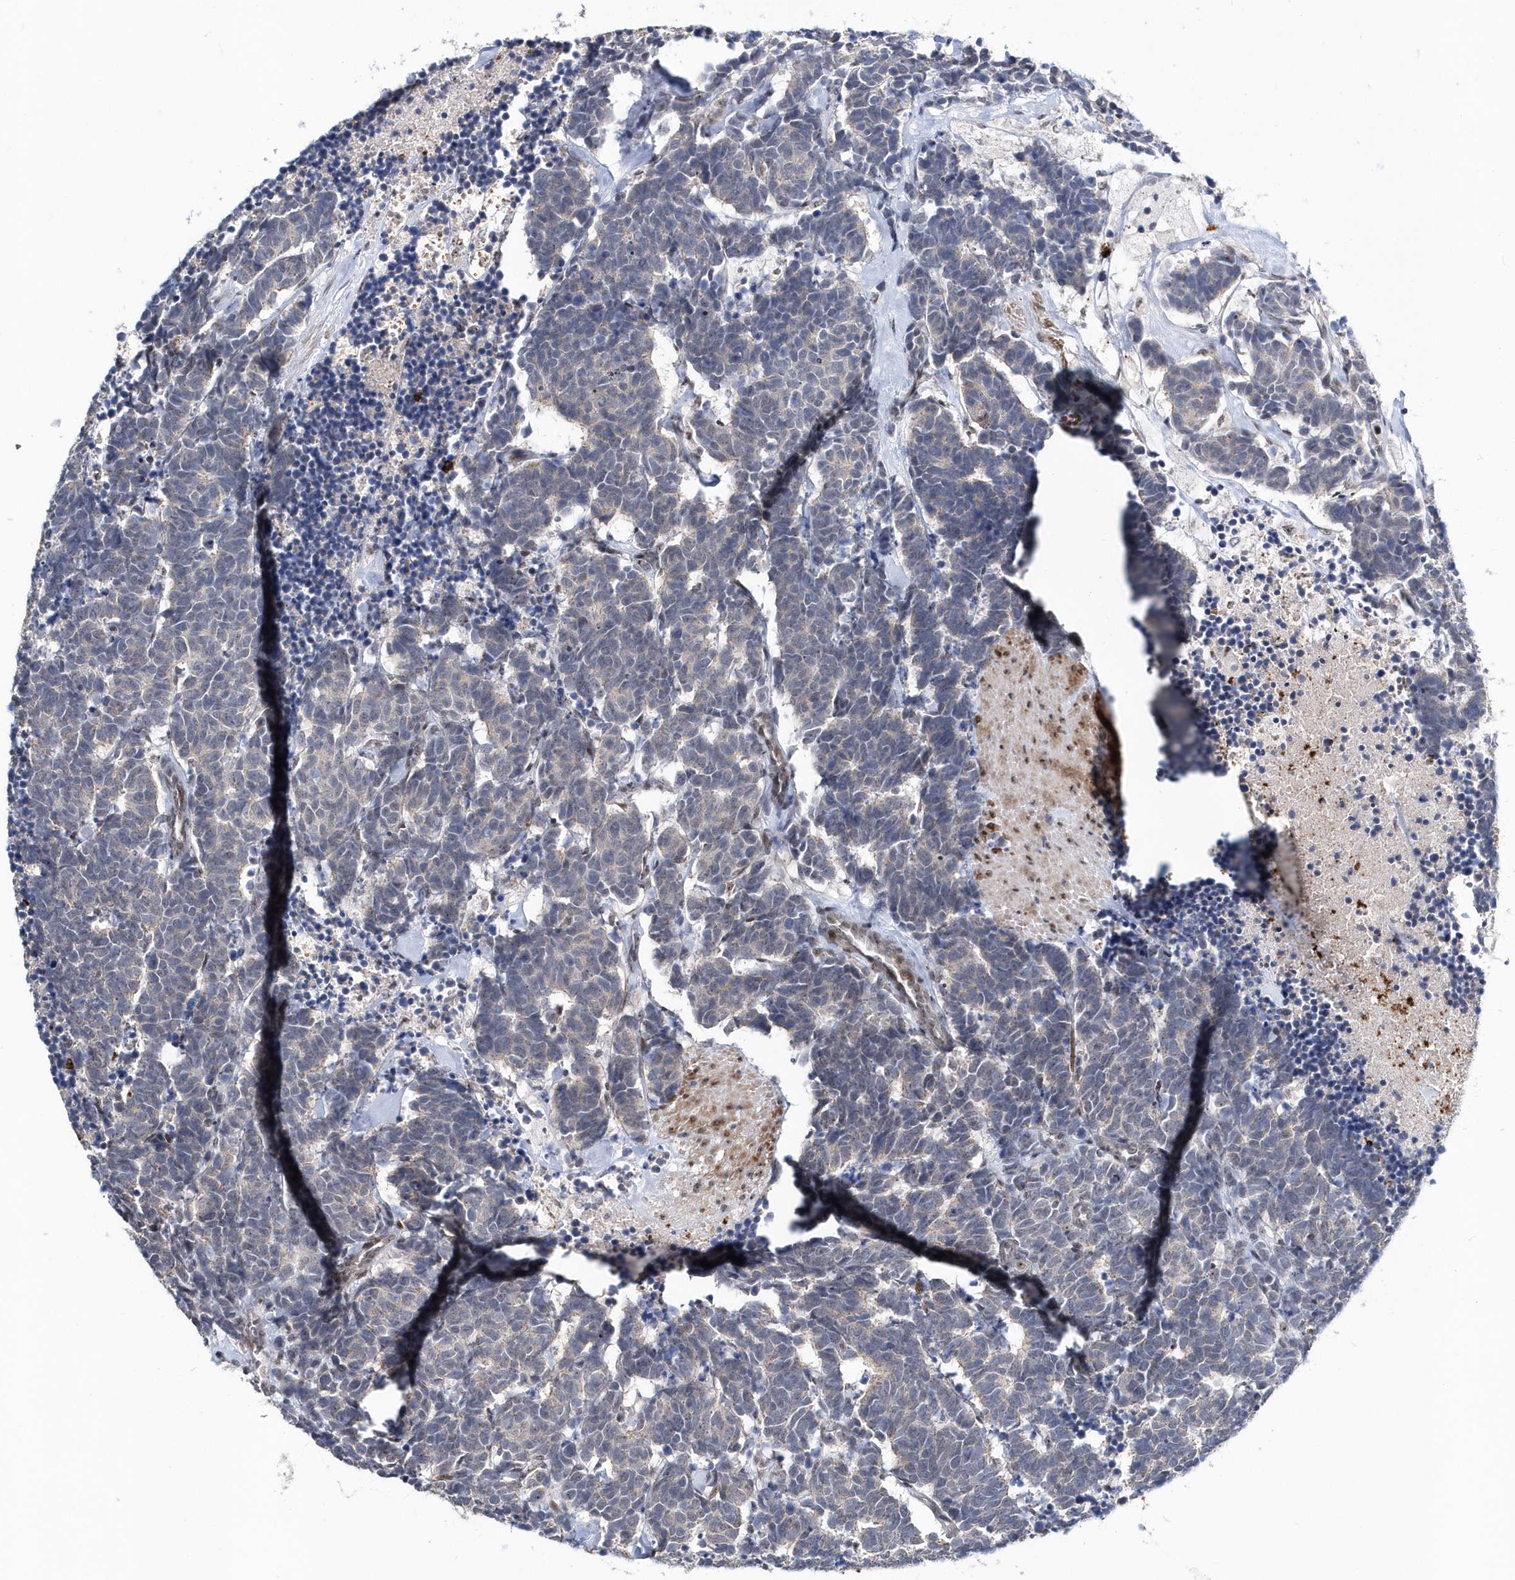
{"staining": {"intensity": "negative", "quantity": "none", "location": "none"}, "tissue": "carcinoid", "cell_type": "Tumor cells", "image_type": "cancer", "snomed": [{"axis": "morphology", "description": "Carcinoma, NOS"}, {"axis": "morphology", "description": "Carcinoid, malignant, NOS"}, {"axis": "topography", "description": "Urinary bladder"}], "caption": "An immunohistochemistry image of carcinoid is shown. There is no staining in tumor cells of carcinoid.", "gene": "ASCL4", "patient": {"sex": "male", "age": 57}}